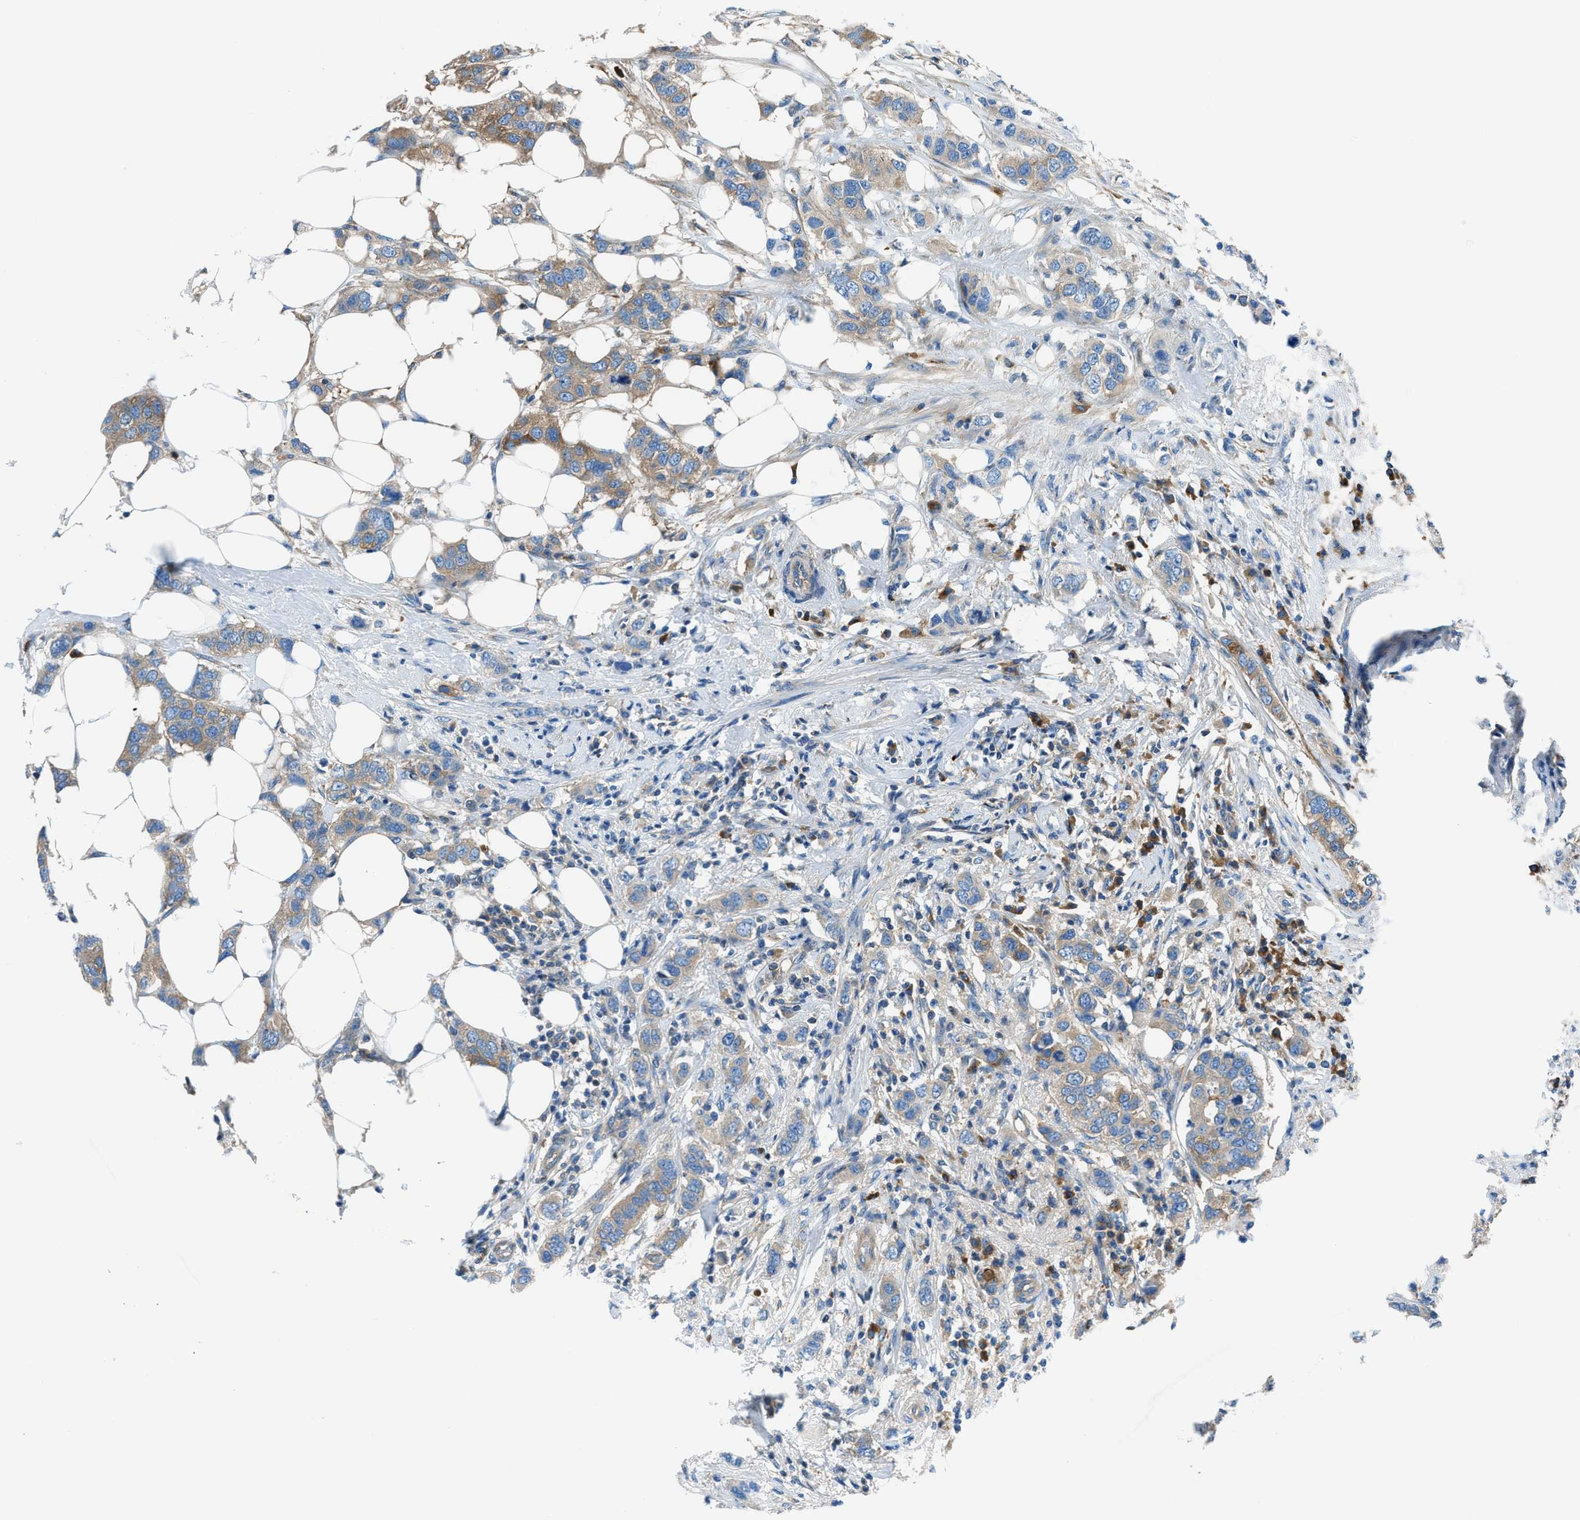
{"staining": {"intensity": "moderate", "quantity": "25%-75%", "location": "cytoplasmic/membranous"}, "tissue": "breast cancer", "cell_type": "Tumor cells", "image_type": "cancer", "snomed": [{"axis": "morphology", "description": "Duct carcinoma"}, {"axis": "topography", "description": "Breast"}], "caption": "Immunohistochemistry (DAB (3,3'-diaminobenzidine)) staining of human breast cancer exhibits moderate cytoplasmic/membranous protein positivity in approximately 25%-75% of tumor cells. Nuclei are stained in blue.", "gene": "SARS1", "patient": {"sex": "female", "age": 50}}